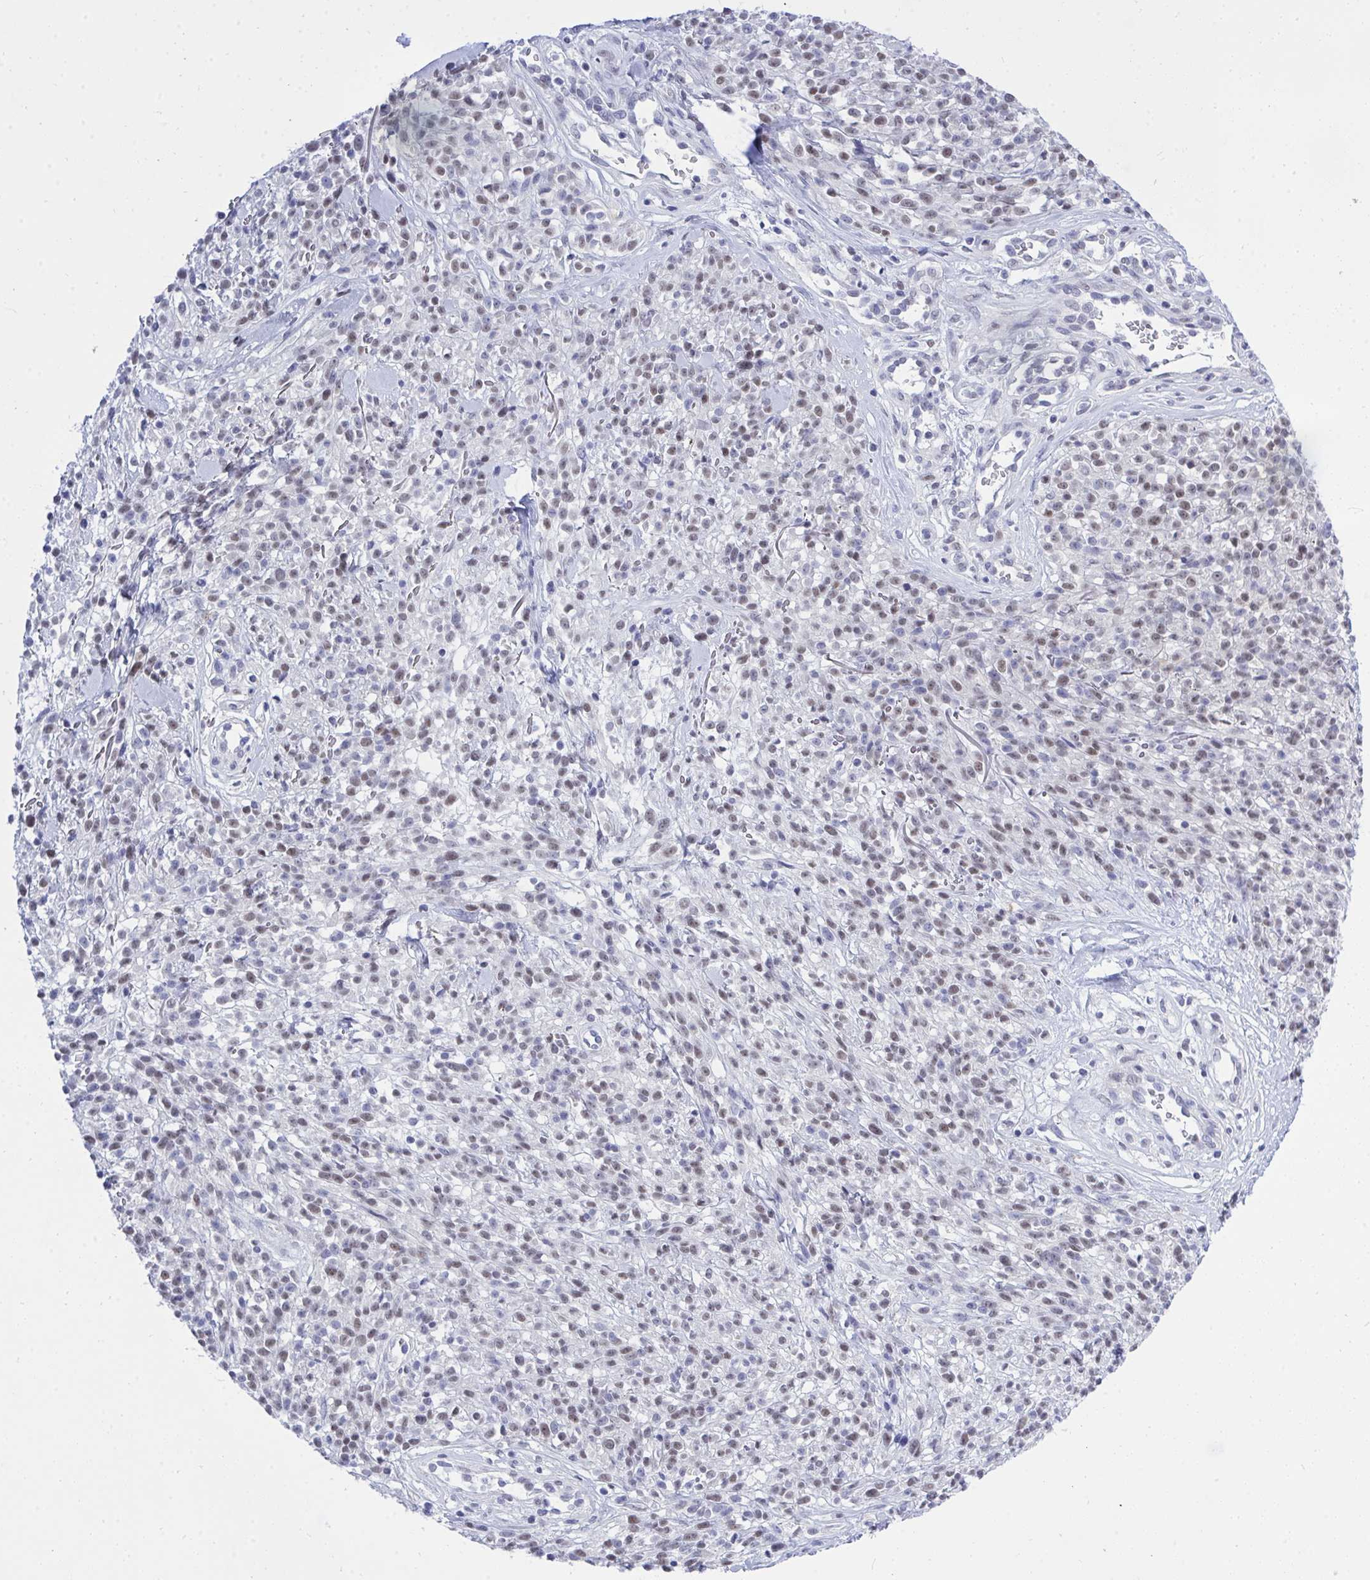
{"staining": {"intensity": "weak", "quantity": "25%-75%", "location": "nuclear"}, "tissue": "melanoma", "cell_type": "Tumor cells", "image_type": "cancer", "snomed": [{"axis": "morphology", "description": "Malignant melanoma, NOS"}, {"axis": "topography", "description": "Skin"}, {"axis": "topography", "description": "Skin of trunk"}], "caption": "A histopathology image of human malignant melanoma stained for a protein reveals weak nuclear brown staining in tumor cells.", "gene": "THOP1", "patient": {"sex": "male", "age": 74}}